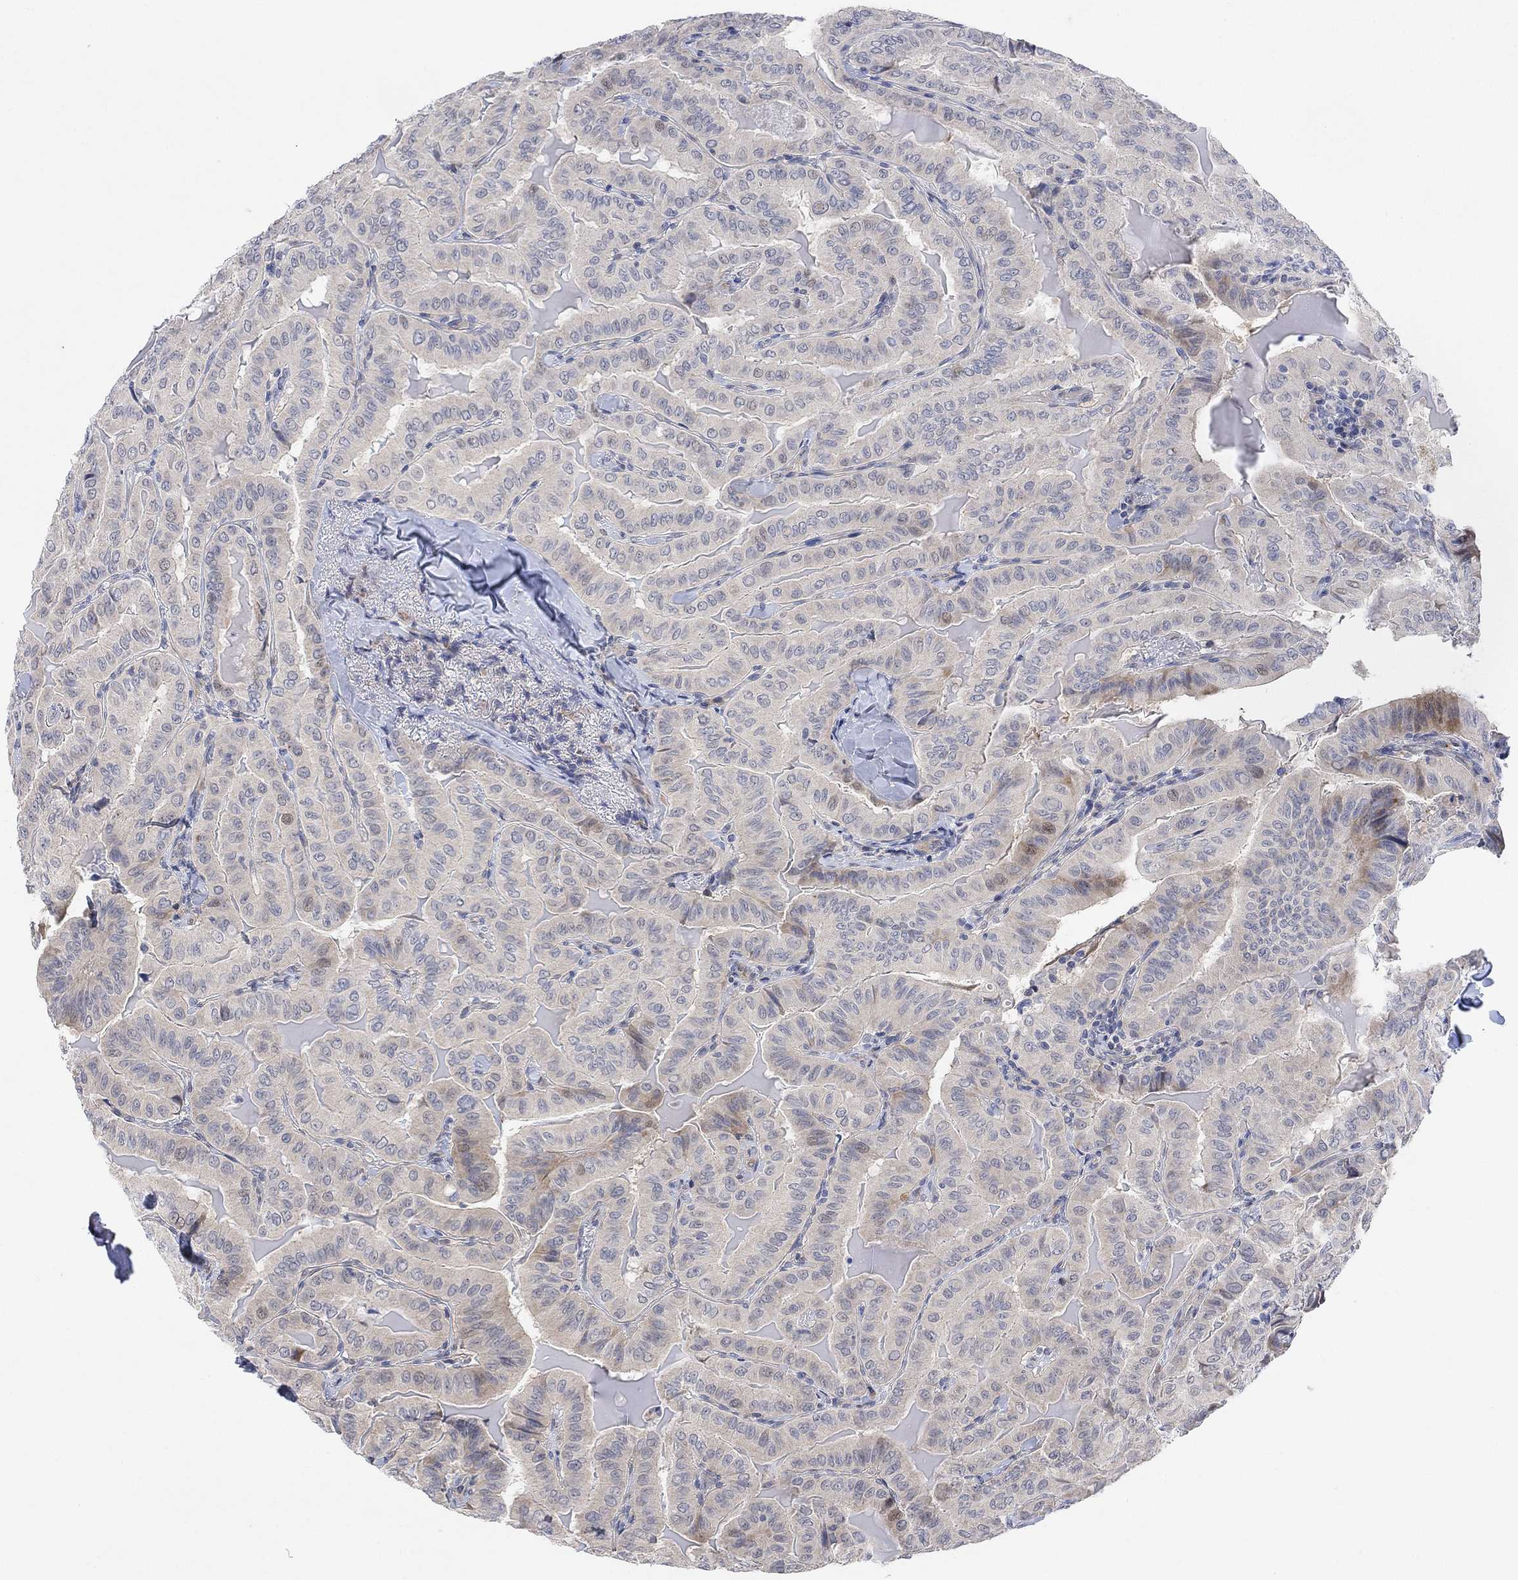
{"staining": {"intensity": "moderate", "quantity": "<25%", "location": "cytoplasmic/membranous"}, "tissue": "thyroid cancer", "cell_type": "Tumor cells", "image_type": "cancer", "snomed": [{"axis": "morphology", "description": "Papillary adenocarcinoma, NOS"}, {"axis": "topography", "description": "Thyroid gland"}], "caption": "Moderate cytoplasmic/membranous expression is present in approximately <25% of tumor cells in papillary adenocarcinoma (thyroid). Using DAB (brown) and hematoxylin (blue) stains, captured at high magnification using brightfield microscopy.", "gene": "CNTF", "patient": {"sex": "female", "age": 68}}